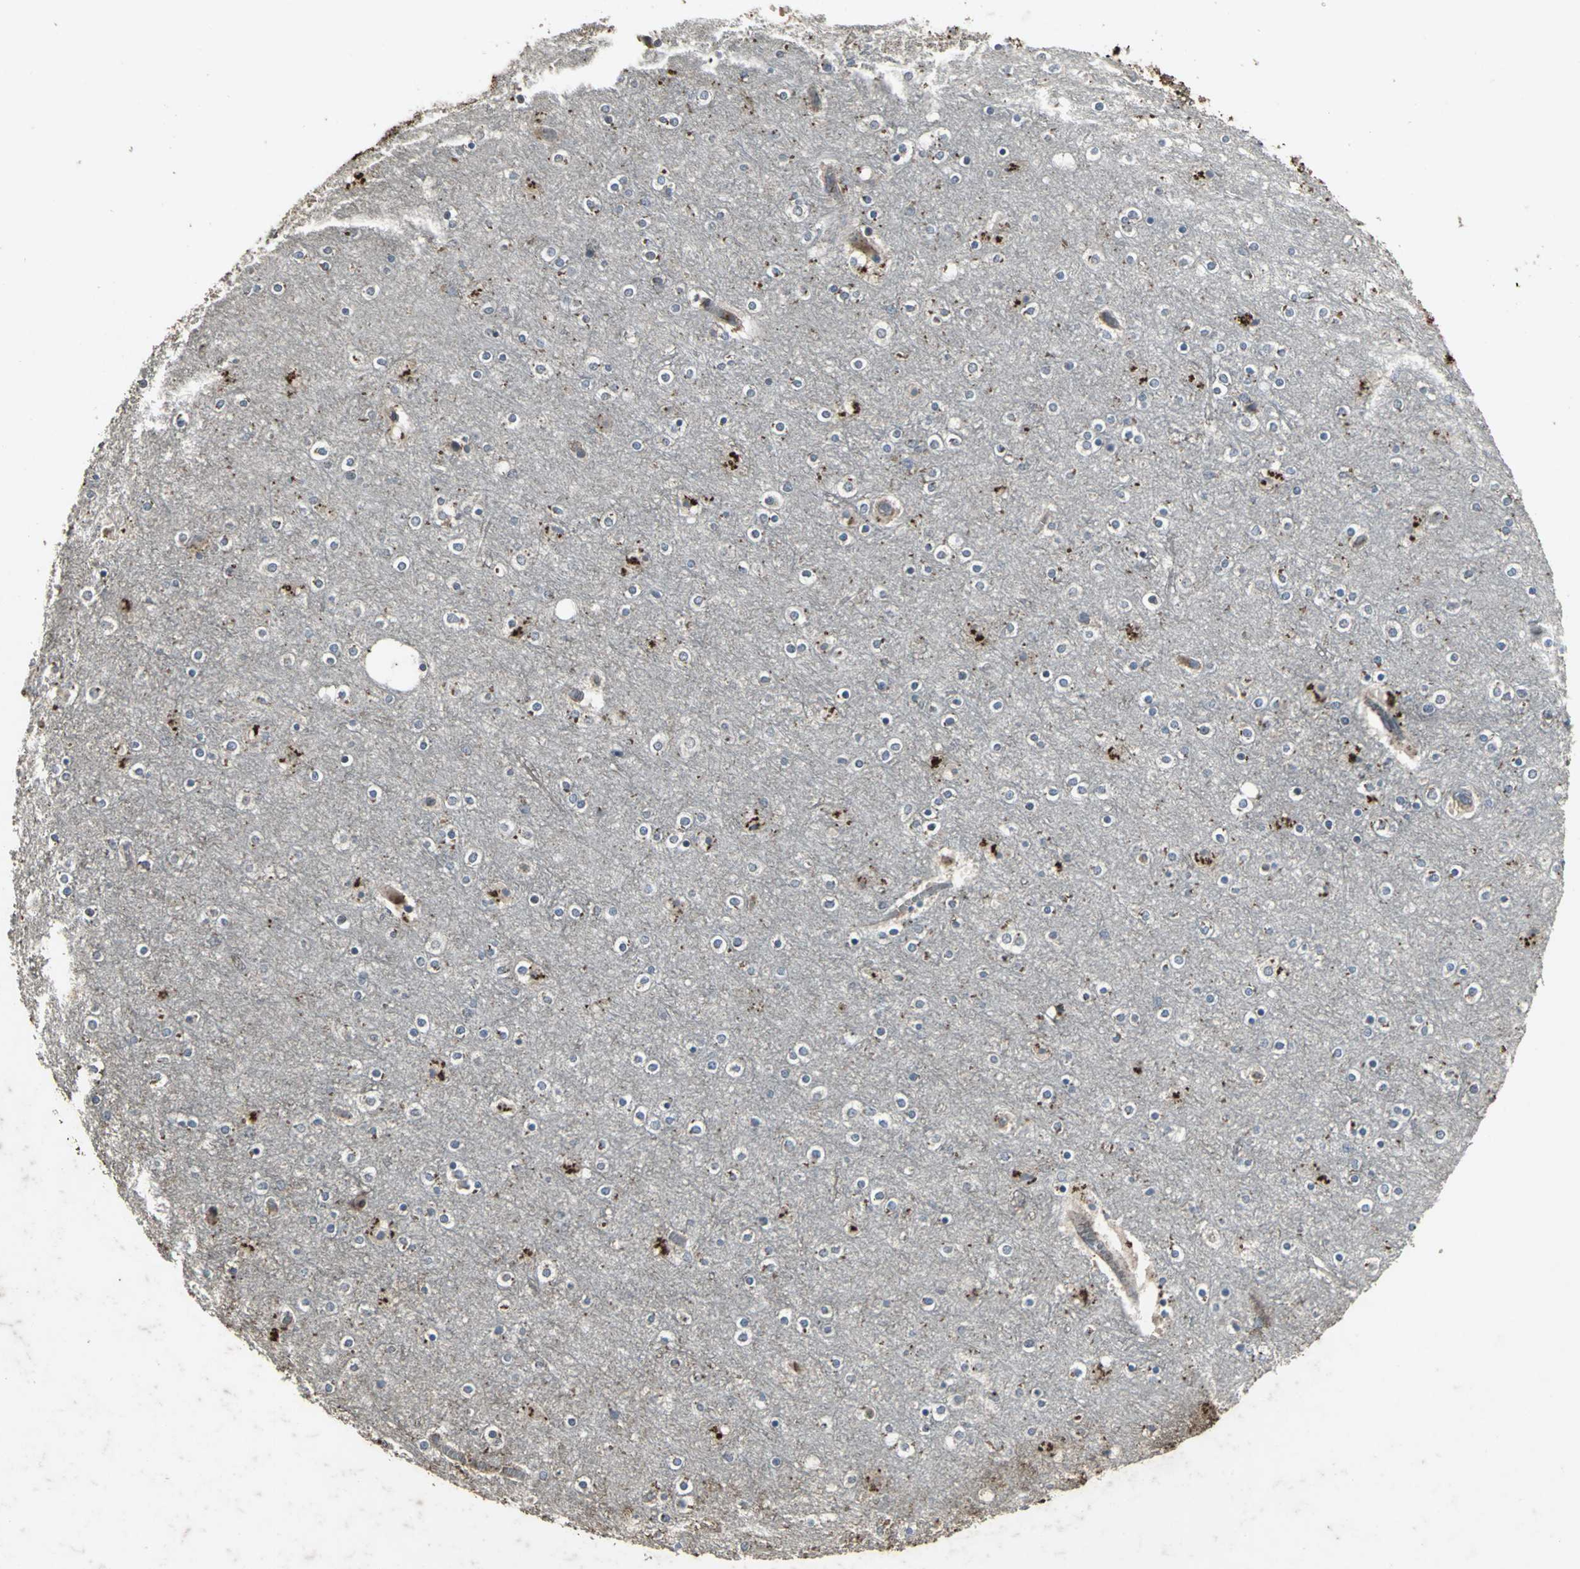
{"staining": {"intensity": "negative", "quantity": "none", "location": "none"}, "tissue": "cerebral cortex", "cell_type": "Endothelial cells", "image_type": "normal", "snomed": [{"axis": "morphology", "description": "Normal tissue, NOS"}, {"axis": "topography", "description": "Cerebral cortex"}], "caption": "There is no significant expression in endothelial cells of cerebral cortex. (Brightfield microscopy of DAB IHC at high magnification).", "gene": "CCR9", "patient": {"sex": "female", "age": 54}}